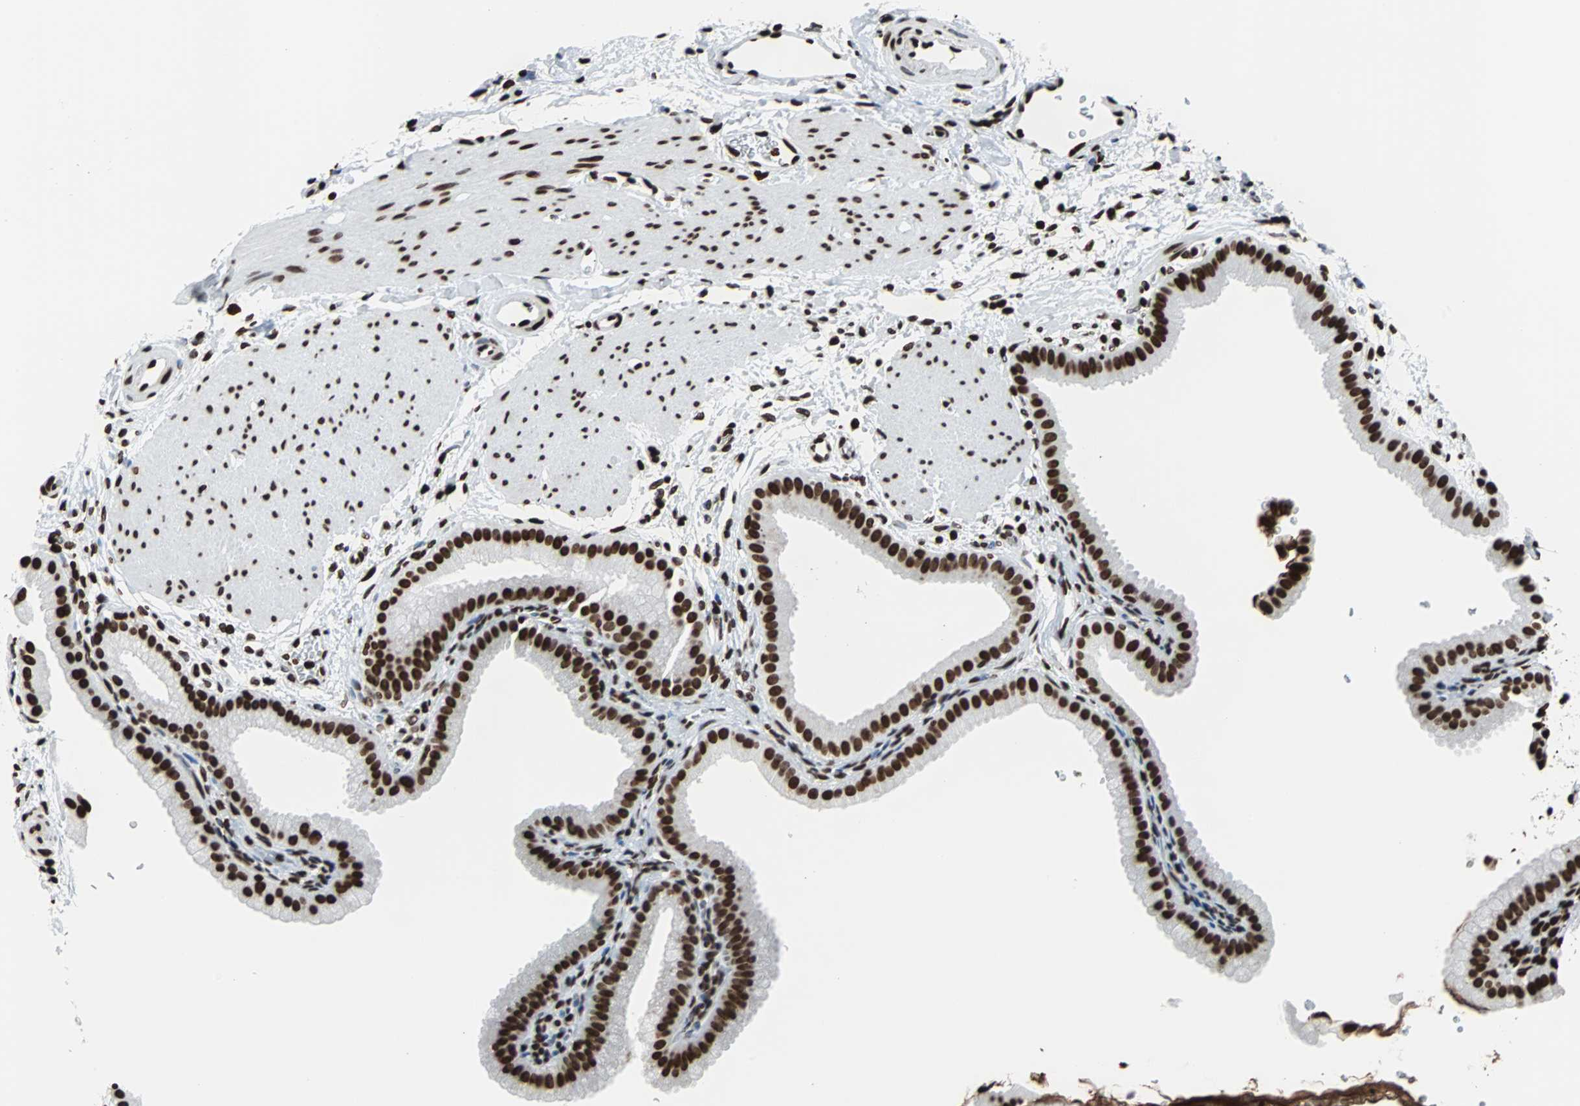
{"staining": {"intensity": "strong", "quantity": ">75%", "location": "nuclear"}, "tissue": "gallbladder", "cell_type": "Glandular cells", "image_type": "normal", "snomed": [{"axis": "morphology", "description": "Normal tissue, NOS"}, {"axis": "topography", "description": "Gallbladder"}], "caption": "The immunohistochemical stain highlights strong nuclear expression in glandular cells of unremarkable gallbladder. (DAB IHC, brown staining for protein, blue staining for nuclei).", "gene": "H2BC18", "patient": {"sex": "female", "age": 64}}